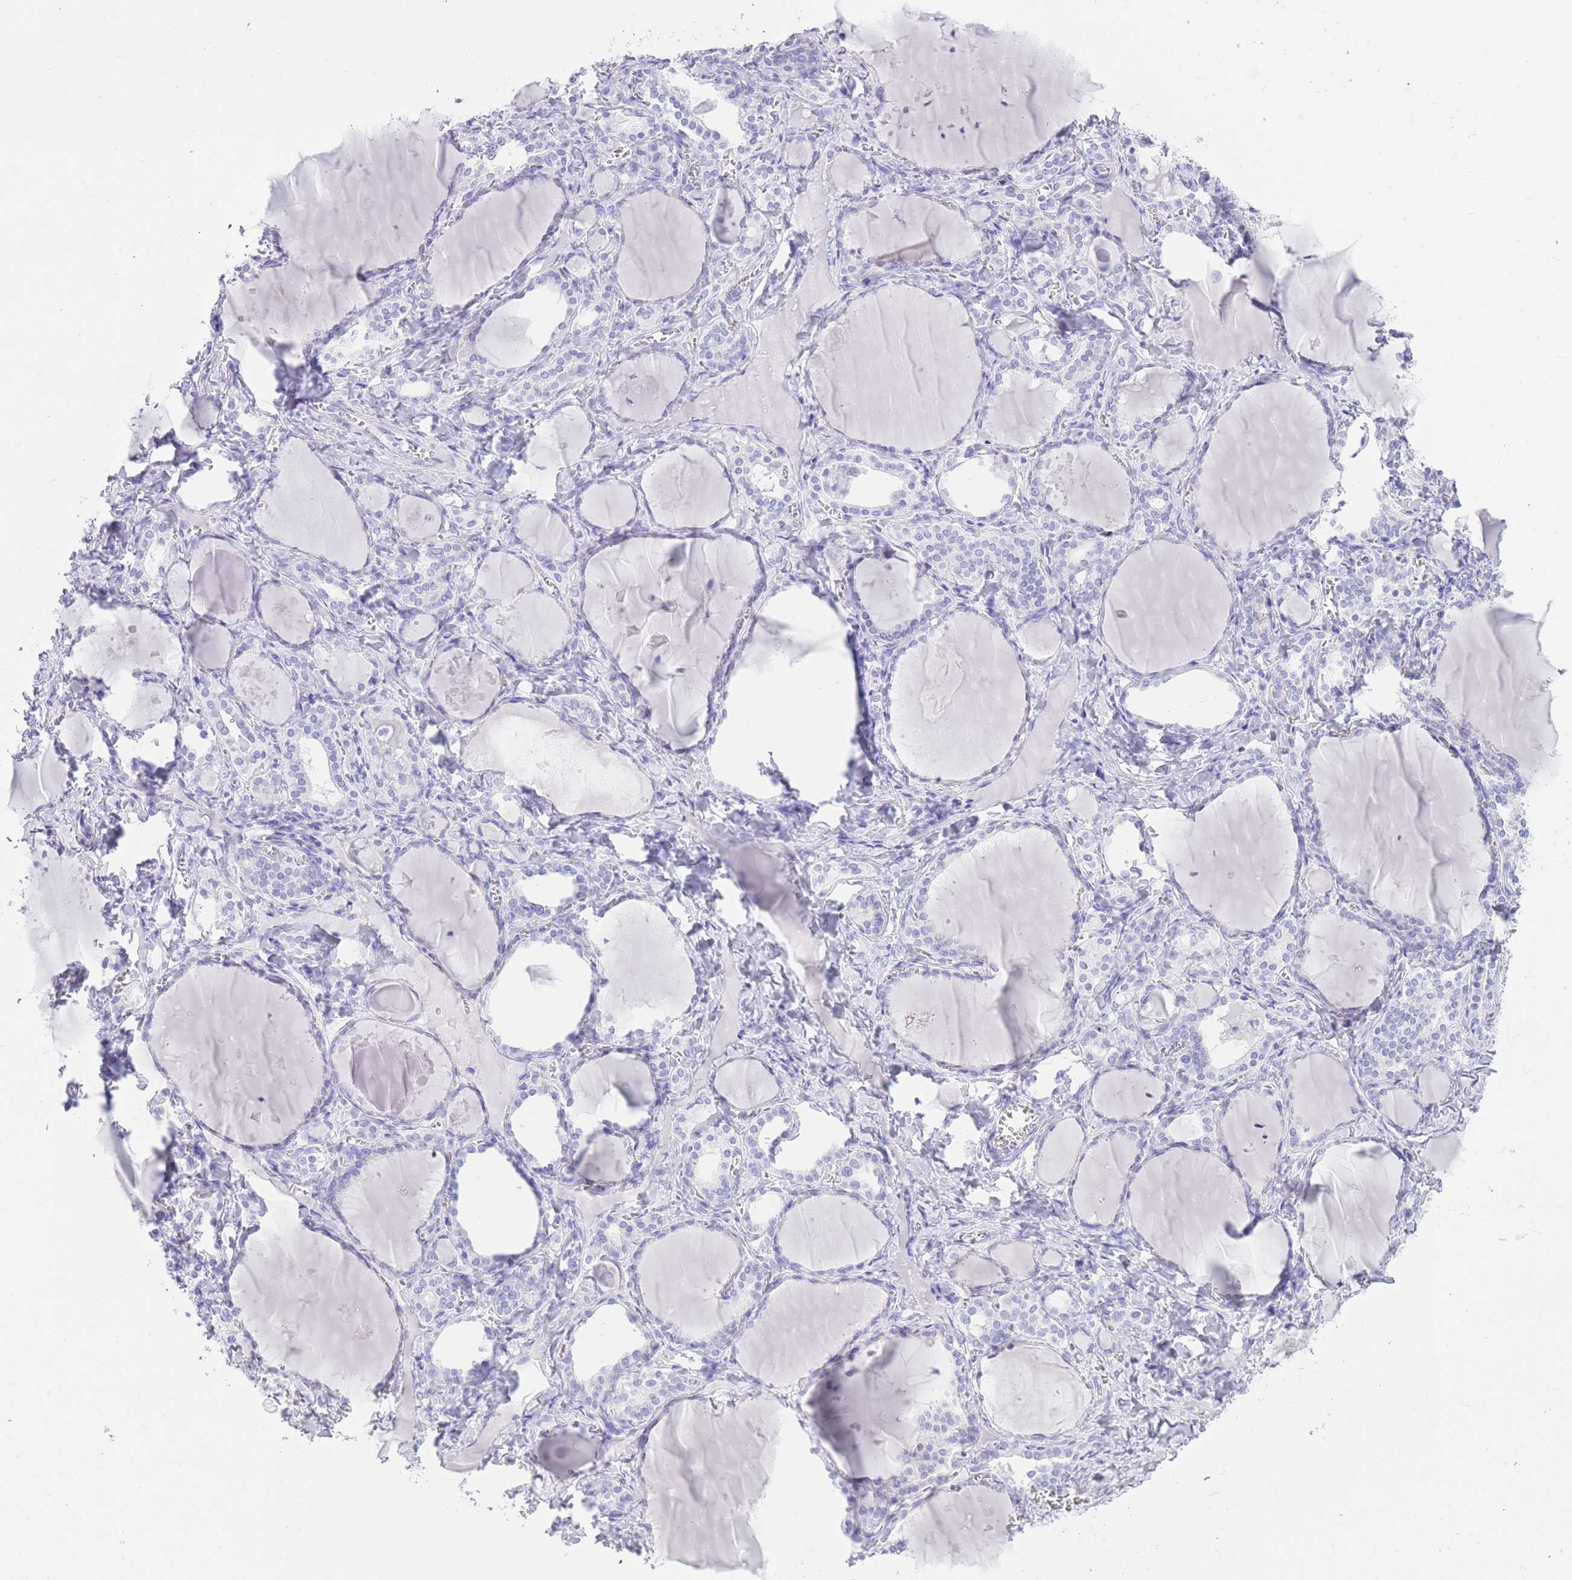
{"staining": {"intensity": "negative", "quantity": "none", "location": "none"}, "tissue": "thyroid gland", "cell_type": "Glandular cells", "image_type": "normal", "snomed": [{"axis": "morphology", "description": "Normal tissue, NOS"}, {"axis": "topography", "description": "Thyroid gland"}], "caption": "A high-resolution photomicrograph shows immunohistochemistry staining of unremarkable thyroid gland, which shows no significant staining in glandular cells.", "gene": "ELOA2", "patient": {"sex": "female", "age": 42}}